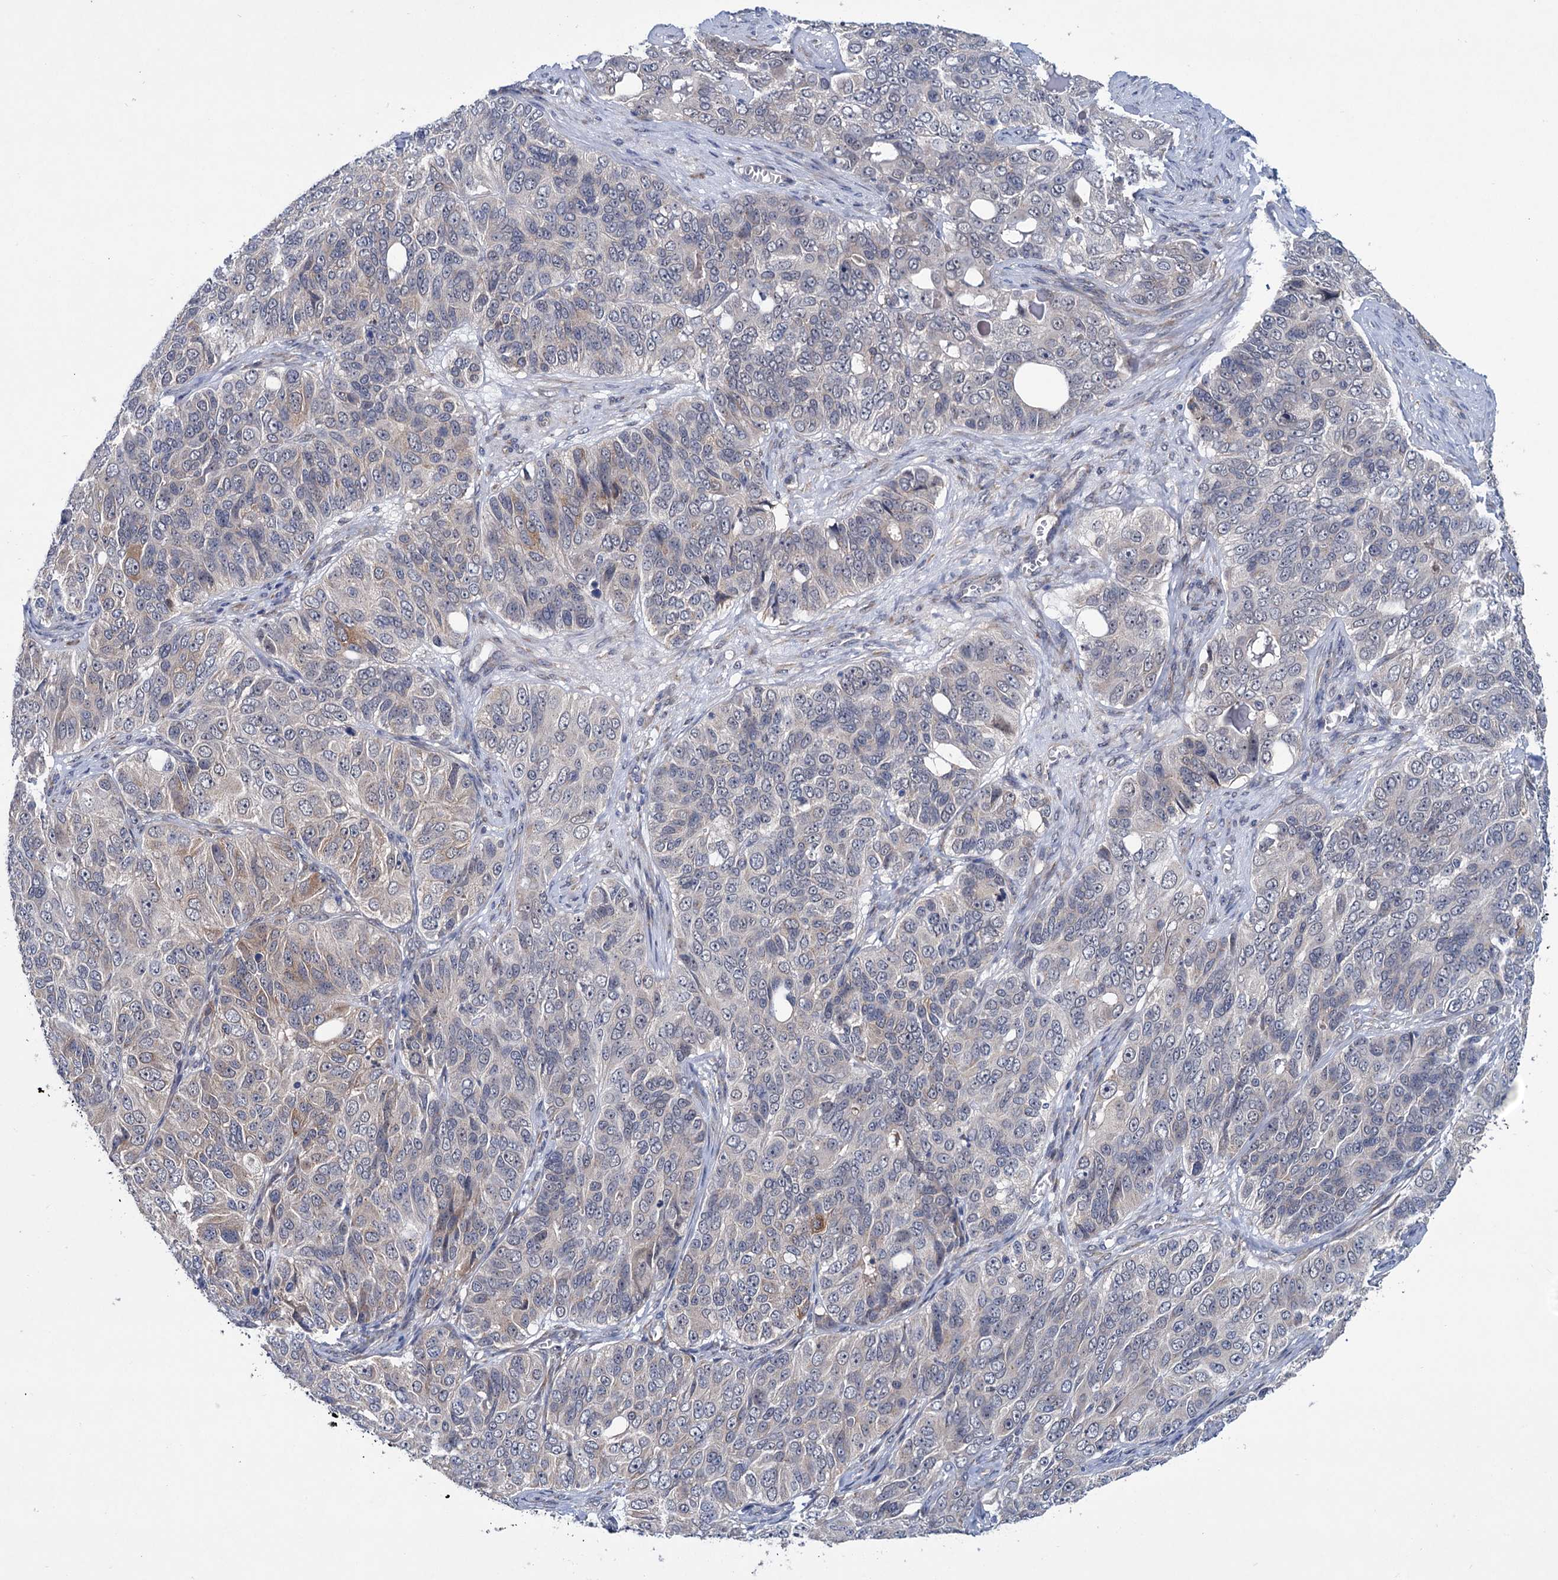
{"staining": {"intensity": "weak", "quantity": "<25%", "location": "cytoplasmic/membranous"}, "tissue": "ovarian cancer", "cell_type": "Tumor cells", "image_type": "cancer", "snomed": [{"axis": "morphology", "description": "Carcinoma, endometroid"}, {"axis": "topography", "description": "Ovary"}], "caption": "Protein analysis of endometroid carcinoma (ovarian) exhibits no significant positivity in tumor cells.", "gene": "EYA4", "patient": {"sex": "female", "age": 51}}